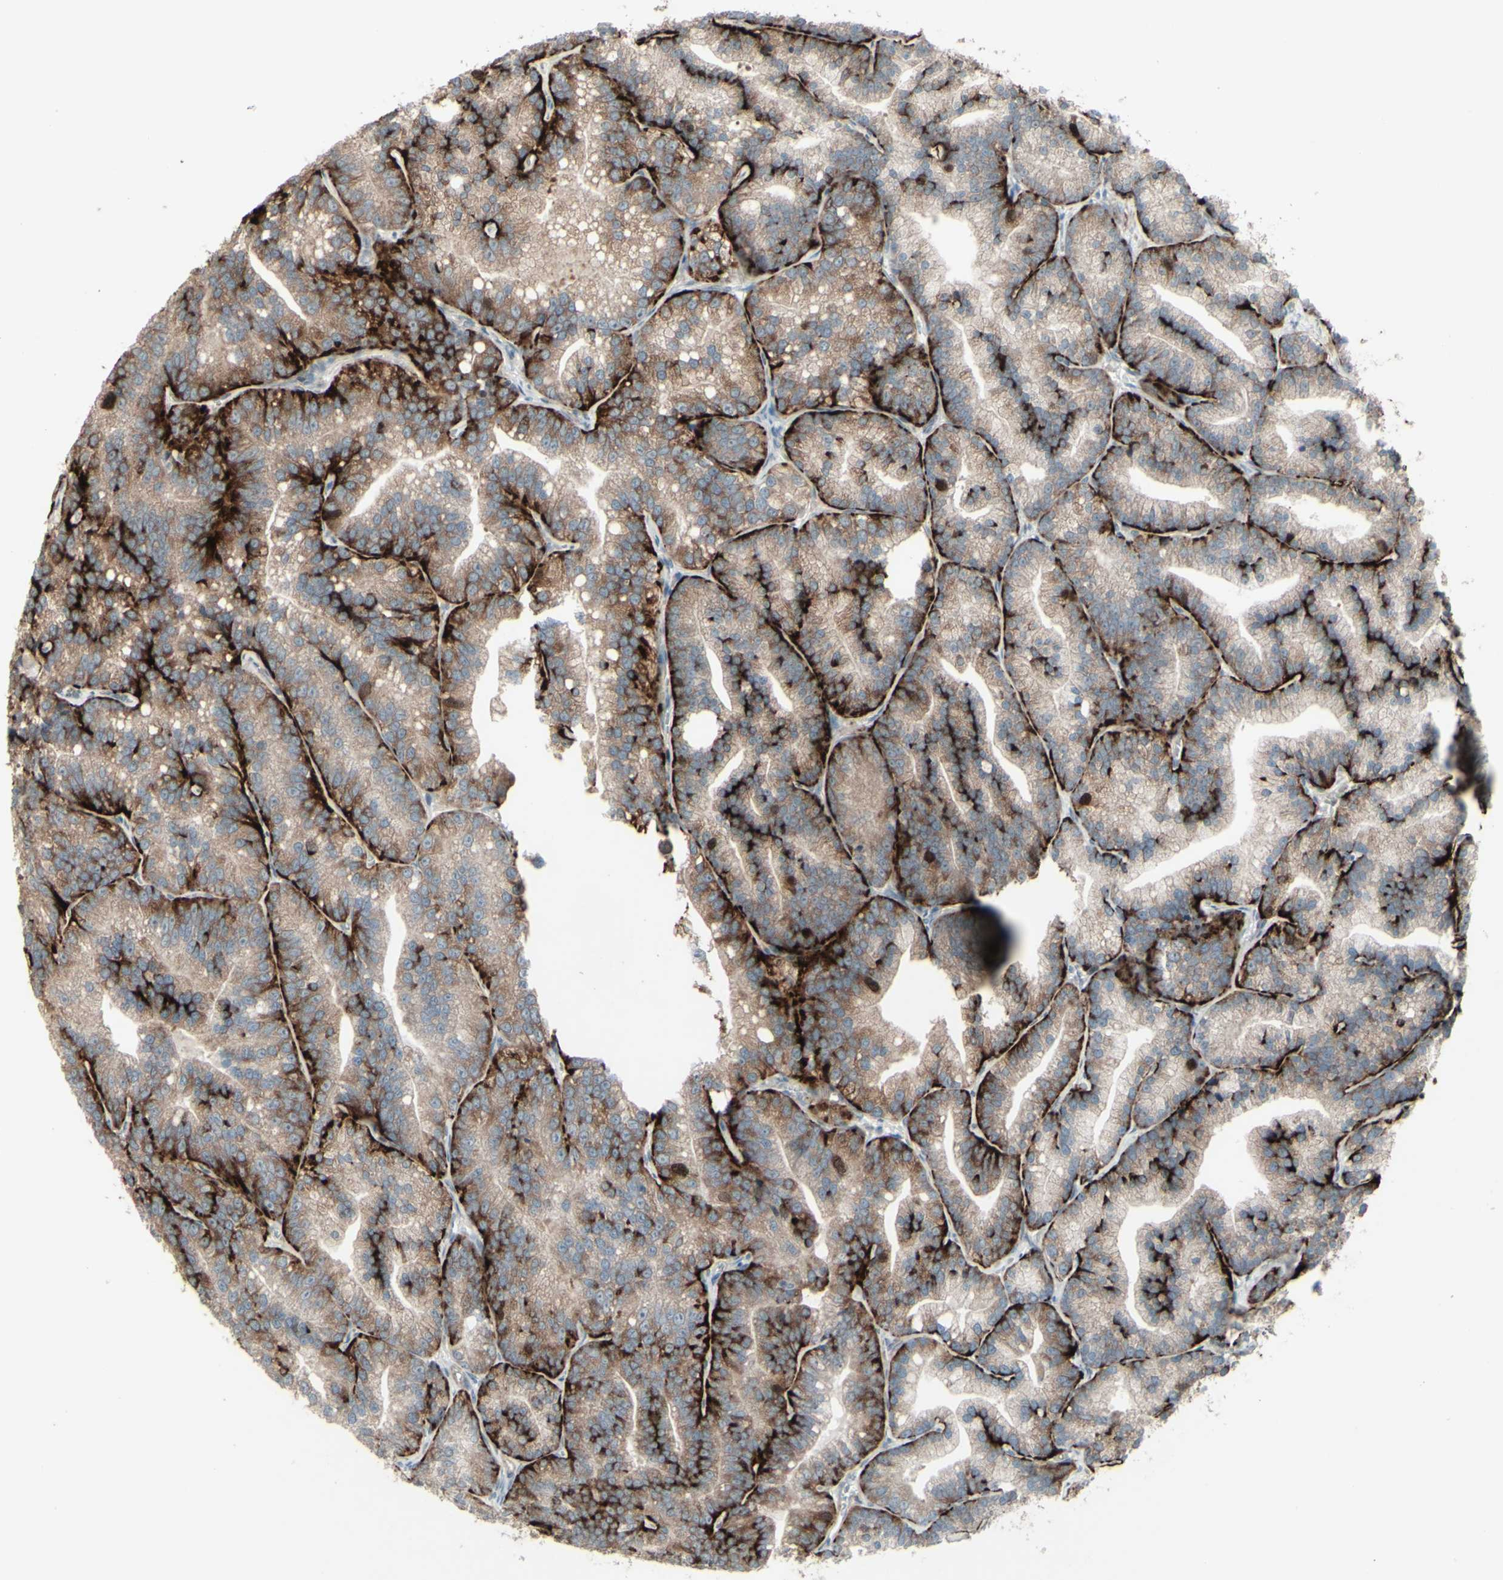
{"staining": {"intensity": "strong", "quantity": "<25%", "location": "cytoplasmic/membranous,nuclear"}, "tissue": "prostate cancer", "cell_type": "Tumor cells", "image_type": "cancer", "snomed": [{"axis": "morphology", "description": "Adenocarcinoma, Low grade"}, {"axis": "topography", "description": "Prostate"}], "caption": "Protein expression analysis of human prostate adenocarcinoma (low-grade) reveals strong cytoplasmic/membranous and nuclear staining in about <25% of tumor cells.", "gene": "GMNN", "patient": {"sex": "male", "age": 89}}